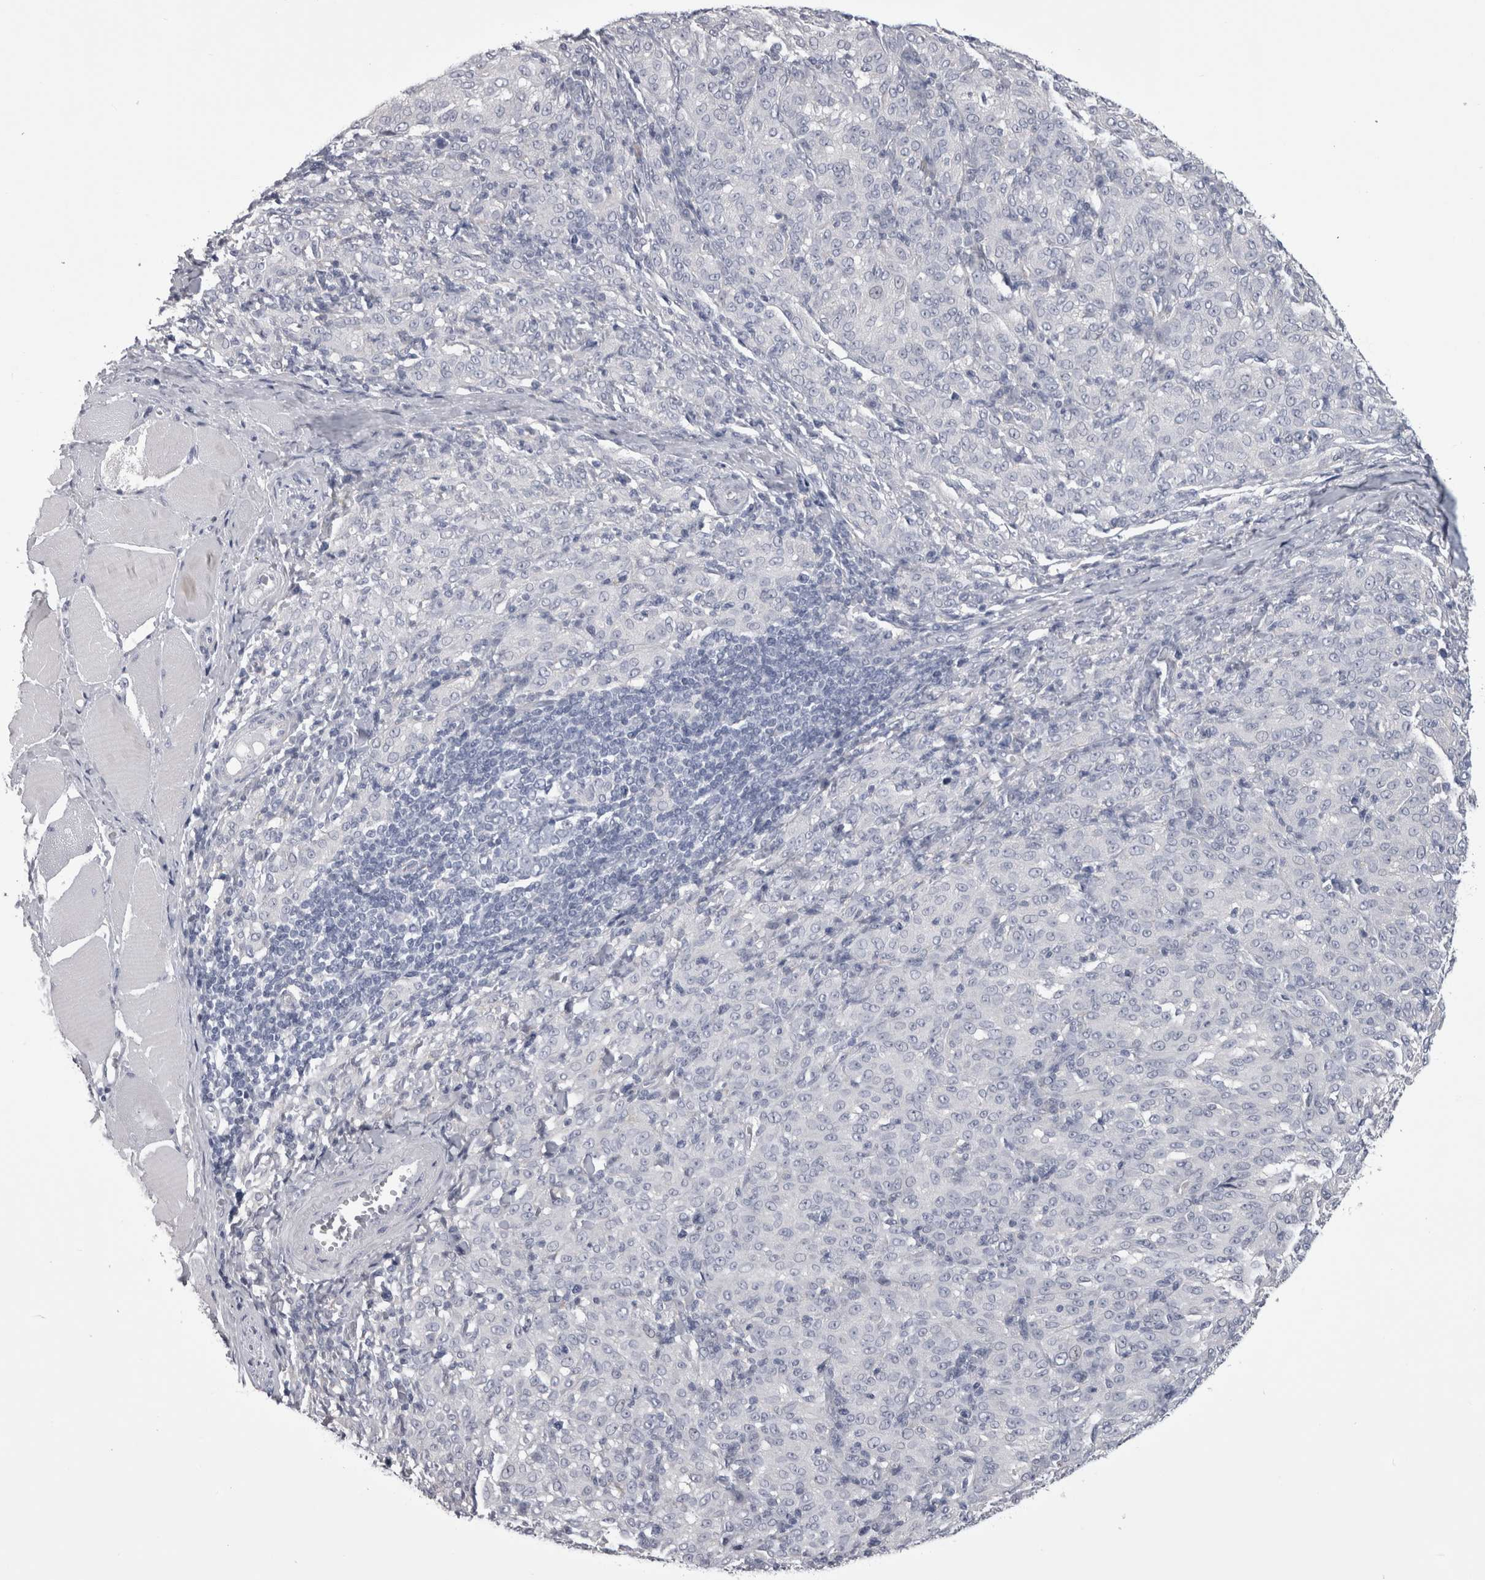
{"staining": {"intensity": "negative", "quantity": "none", "location": "none"}, "tissue": "melanoma", "cell_type": "Tumor cells", "image_type": "cancer", "snomed": [{"axis": "morphology", "description": "Malignant melanoma, NOS"}, {"axis": "topography", "description": "Skin"}], "caption": "Immunohistochemical staining of human malignant melanoma exhibits no significant positivity in tumor cells.", "gene": "AFMID", "patient": {"sex": "female", "age": 72}}